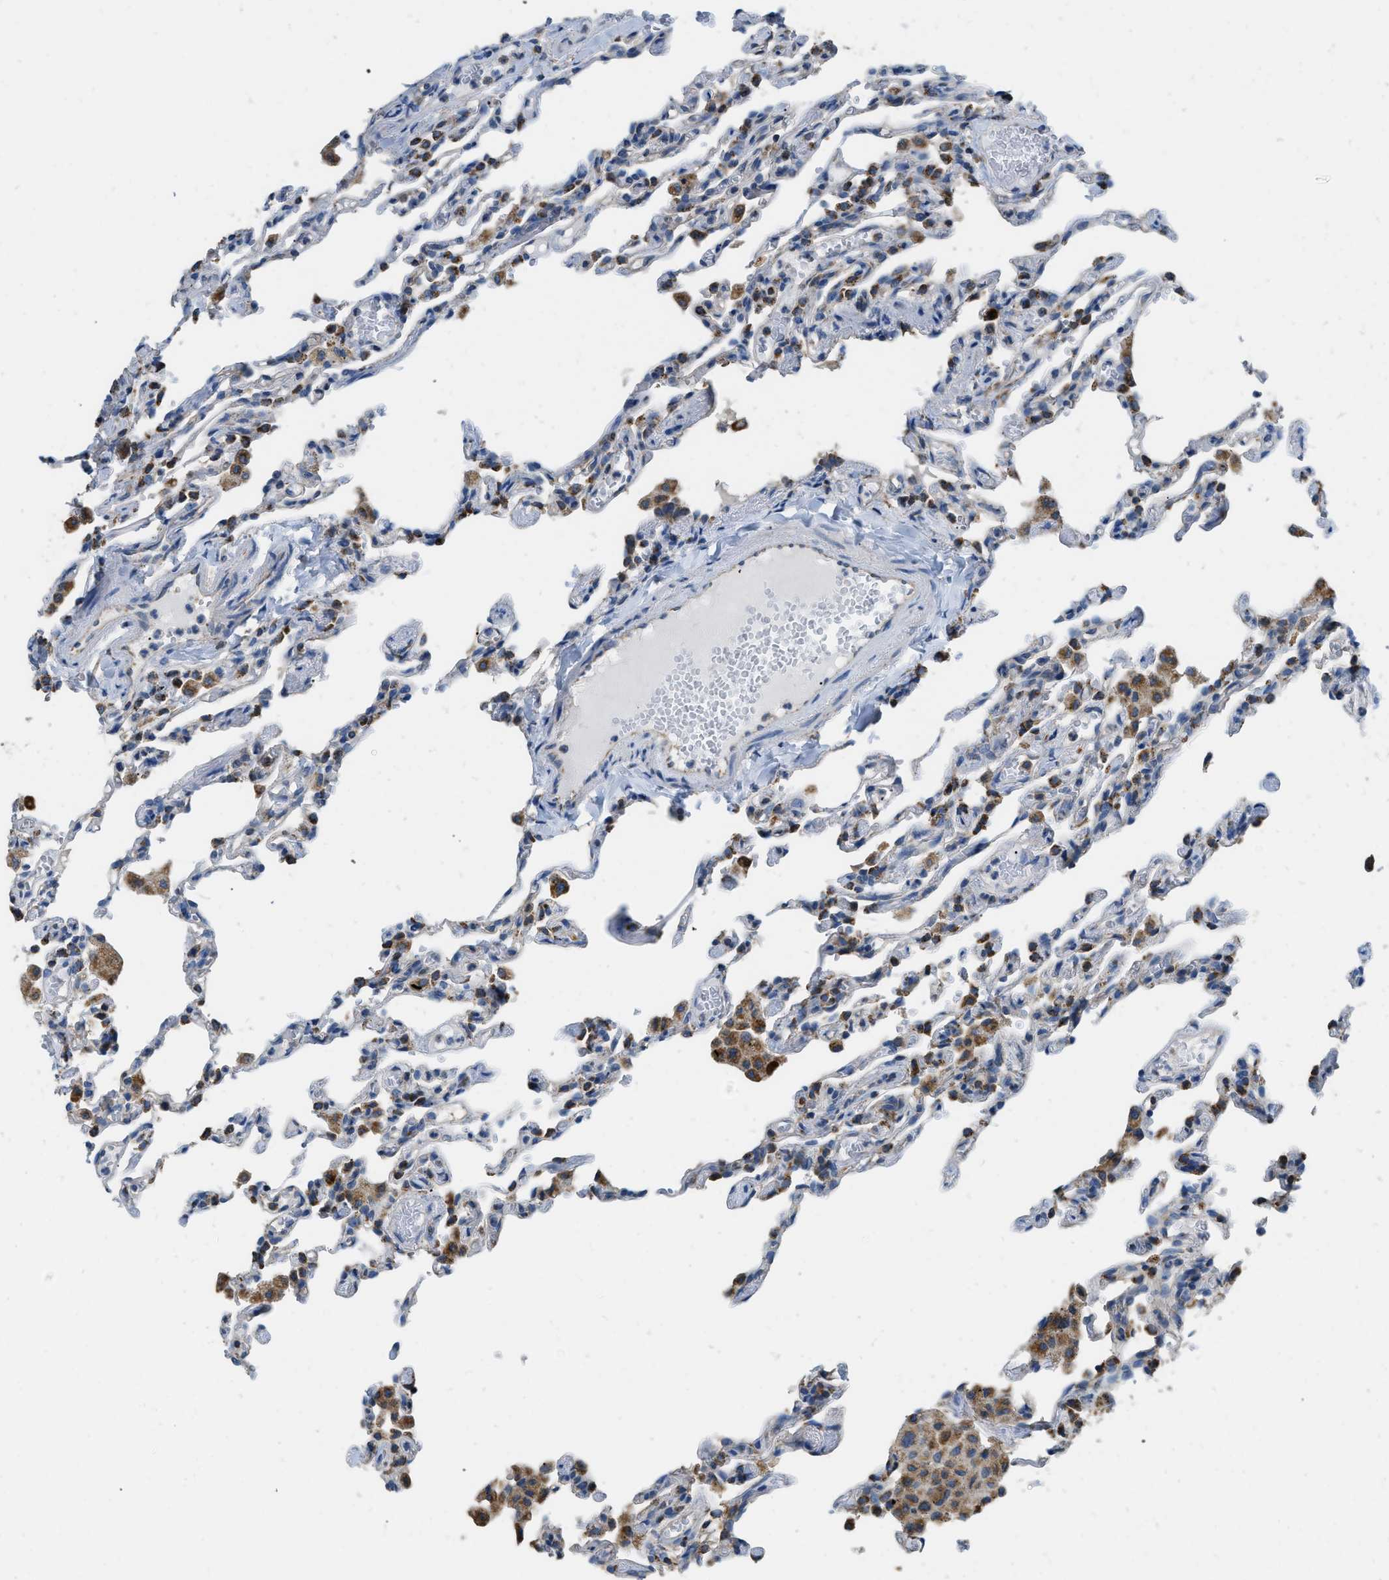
{"staining": {"intensity": "moderate", "quantity": "<25%", "location": "cytoplasmic/membranous"}, "tissue": "lung", "cell_type": "Alveolar cells", "image_type": "normal", "snomed": [{"axis": "morphology", "description": "Normal tissue, NOS"}, {"axis": "topography", "description": "Lung"}], "caption": "Normal lung shows moderate cytoplasmic/membranous expression in approximately <25% of alveolar cells Nuclei are stained in blue..", "gene": "ETFB", "patient": {"sex": "male", "age": 21}}